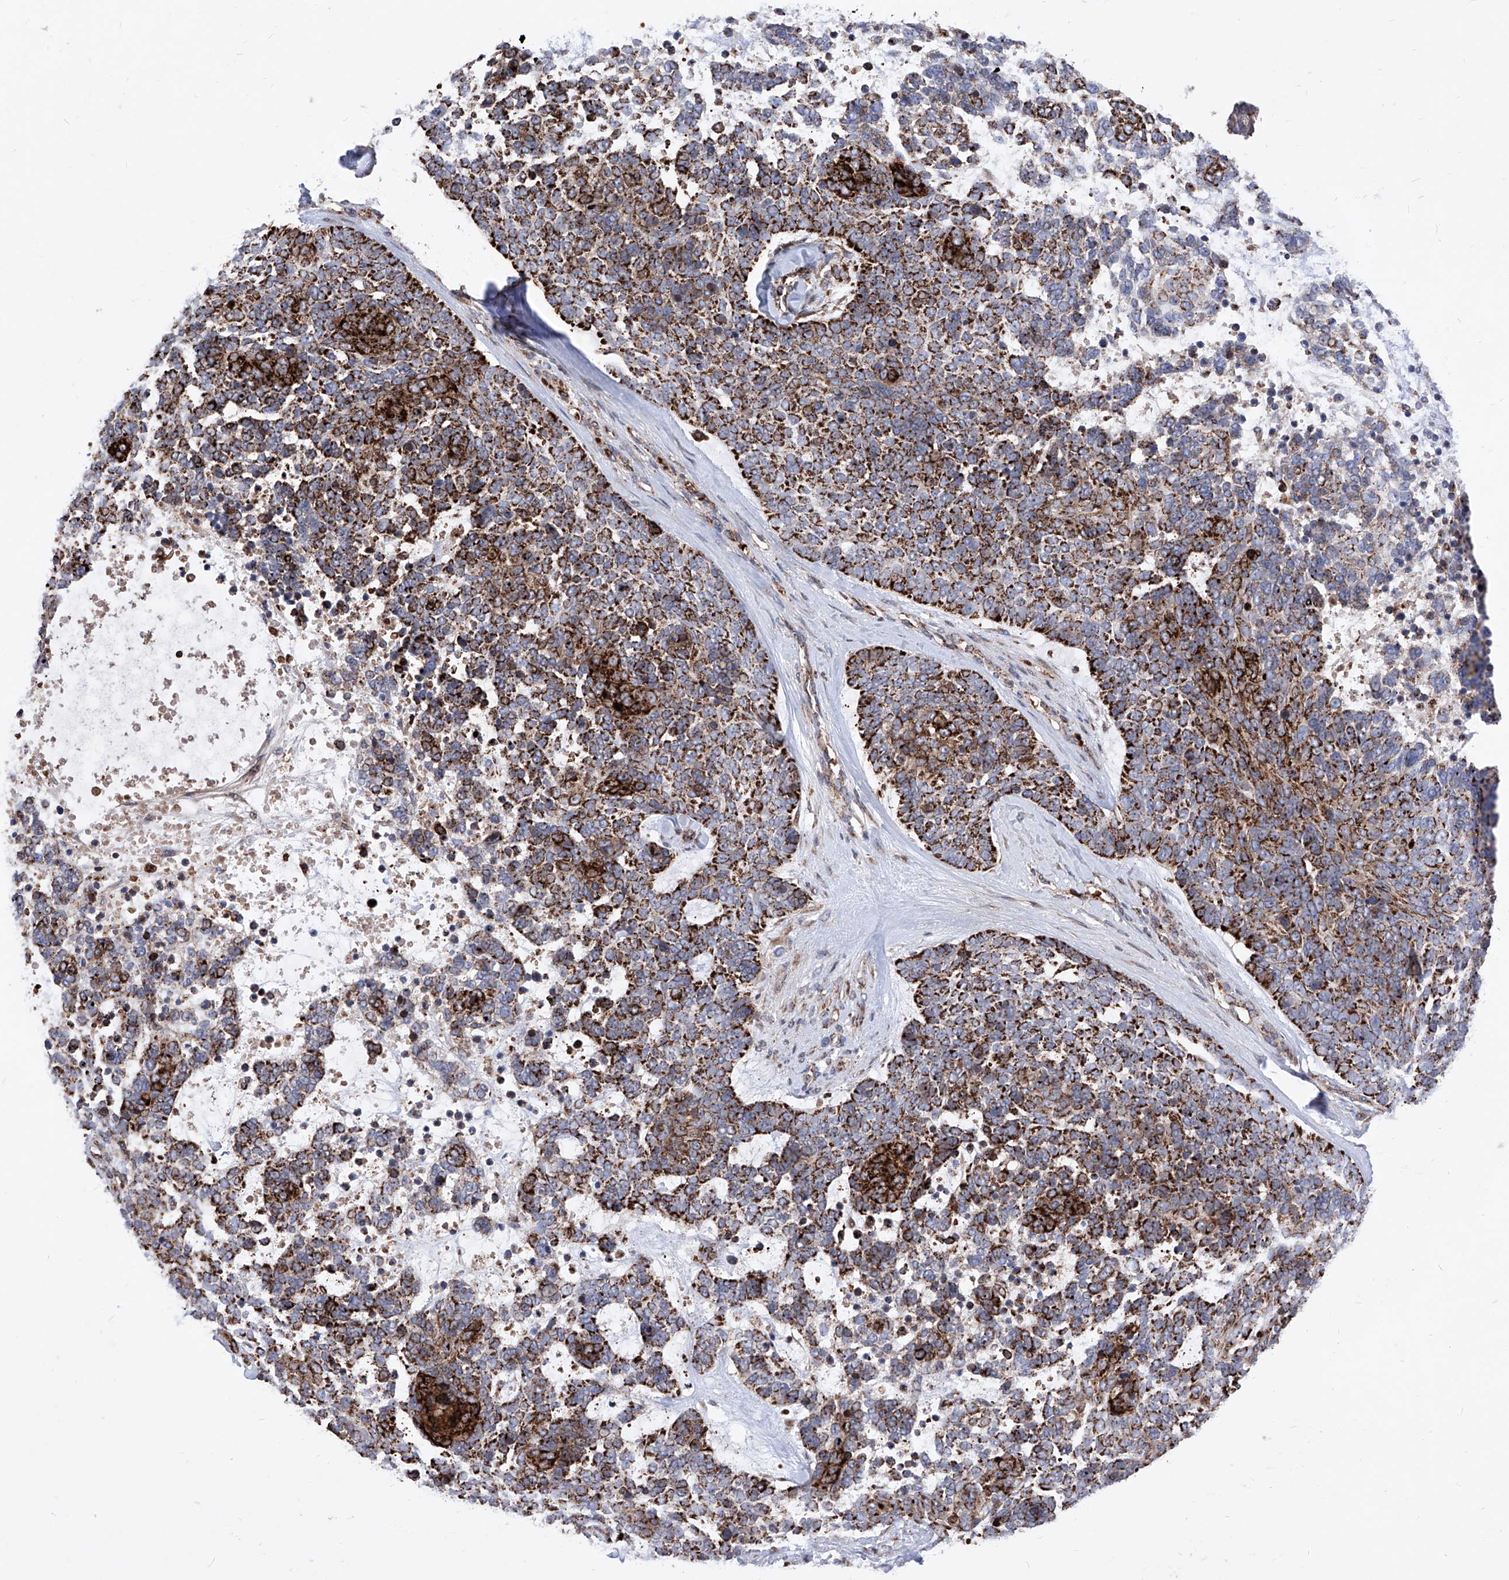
{"staining": {"intensity": "strong", "quantity": ">75%", "location": "cytoplasmic/membranous"}, "tissue": "skin cancer", "cell_type": "Tumor cells", "image_type": "cancer", "snomed": [{"axis": "morphology", "description": "Basal cell carcinoma"}, {"axis": "topography", "description": "Skin"}], "caption": "Protein analysis of basal cell carcinoma (skin) tissue displays strong cytoplasmic/membranous expression in approximately >75% of tumor cells. (brown staining indicates protein expression, while blue staining denotes nuclei).", "gene": "SEMA6A", "patient": {"sex": "female", "age": 81}}